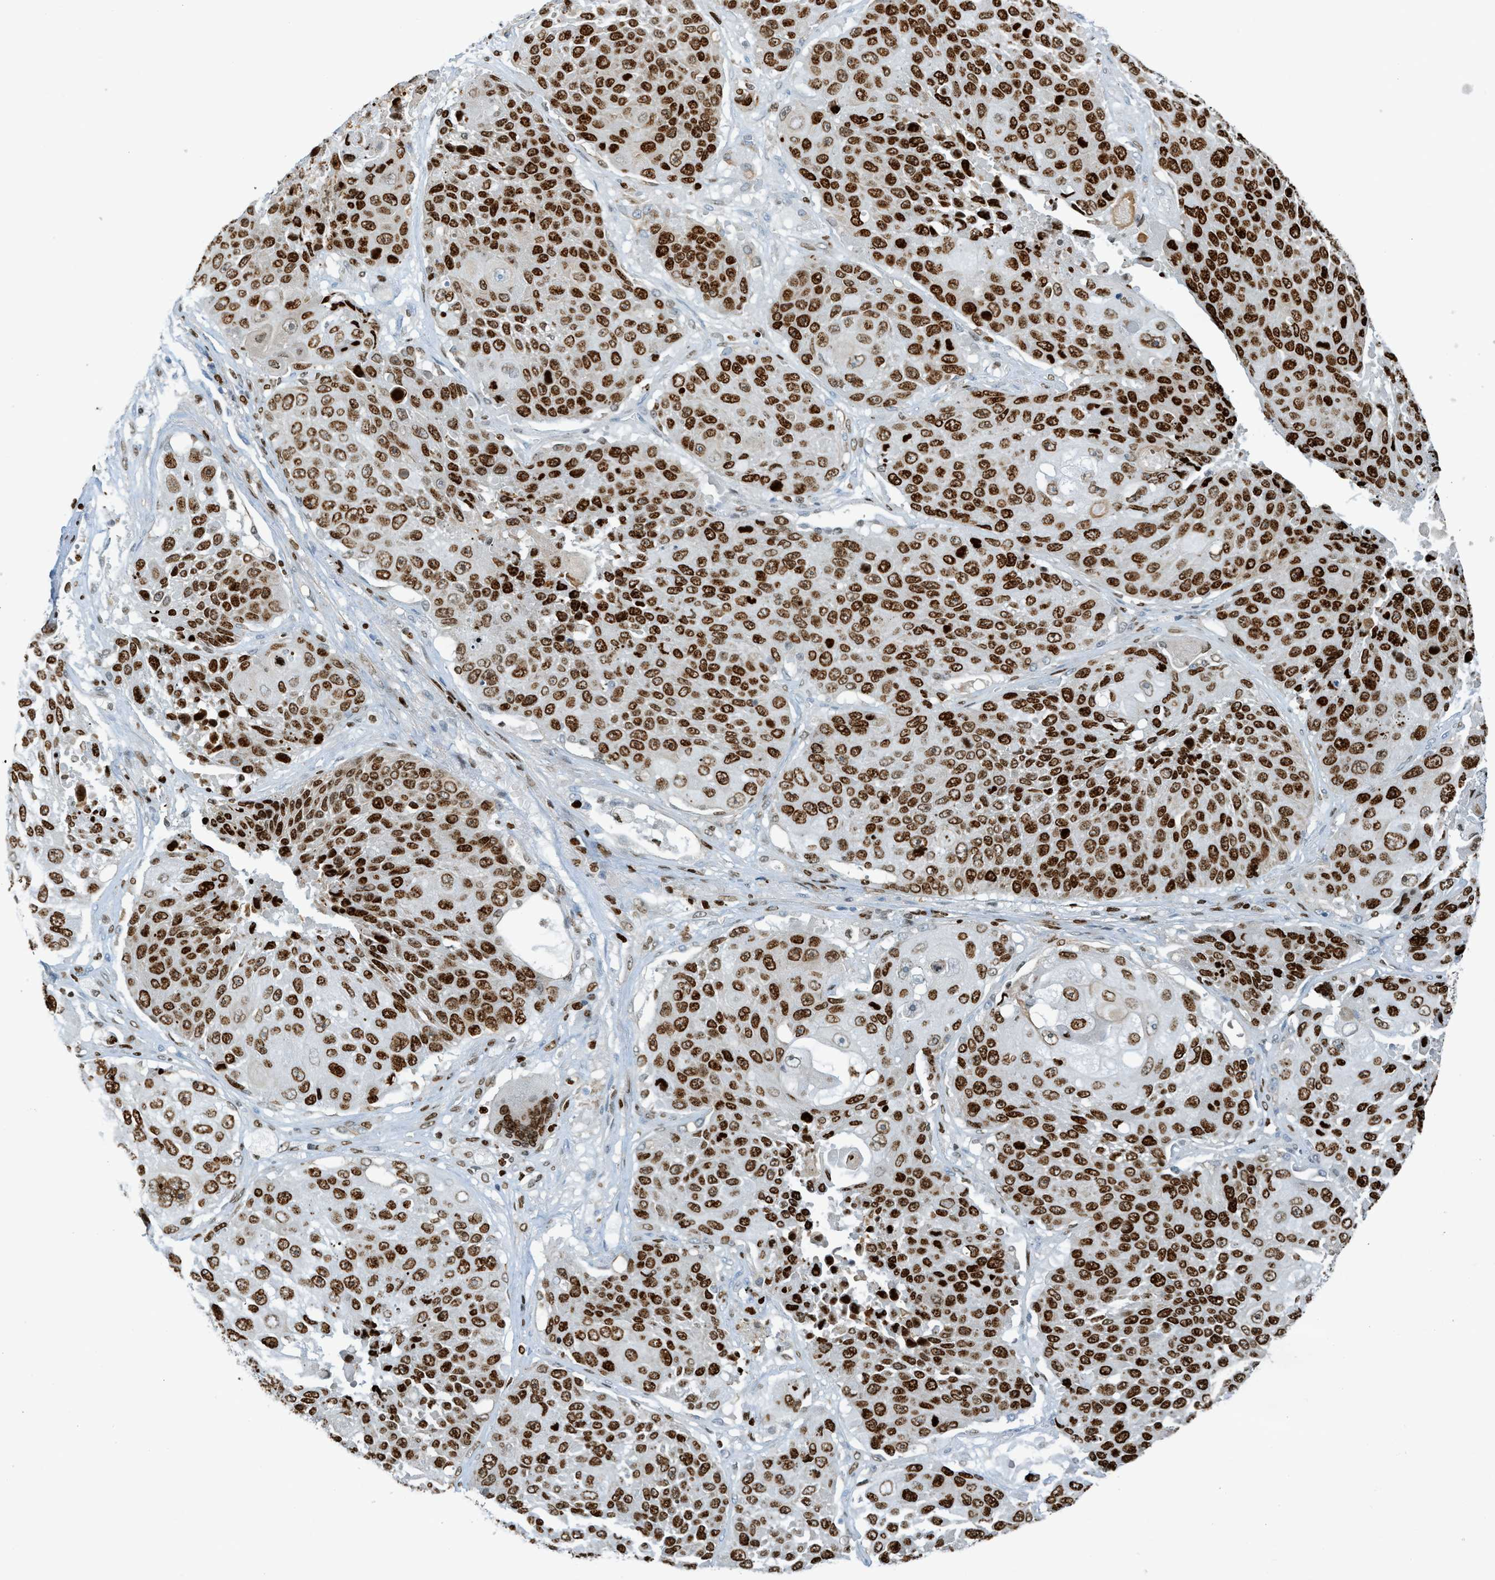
{"staining": {"intensity": "strong", "quantity": ">75%", "location": "nuclear"}, "tissue": "lung cancer", "cell_type": "Tumor cells", "image_type": "cancer", "snomed": [{"axis": "morphology", "description": "Squamous cell carcinoma, NOS"}, {"axis": "topography", "description": "Lung"}], "caption": "The micrograph demonstrates a brown stain indicating the presence of a protein in the nuclear of tumor cells in squamous cell carcinoma (lung). Immunohistochemistry stains the protein of interest in brown and the nuclei are stained blue.", "gene": "SH3D19", "patient": {"sex": "male", "age": 61}}